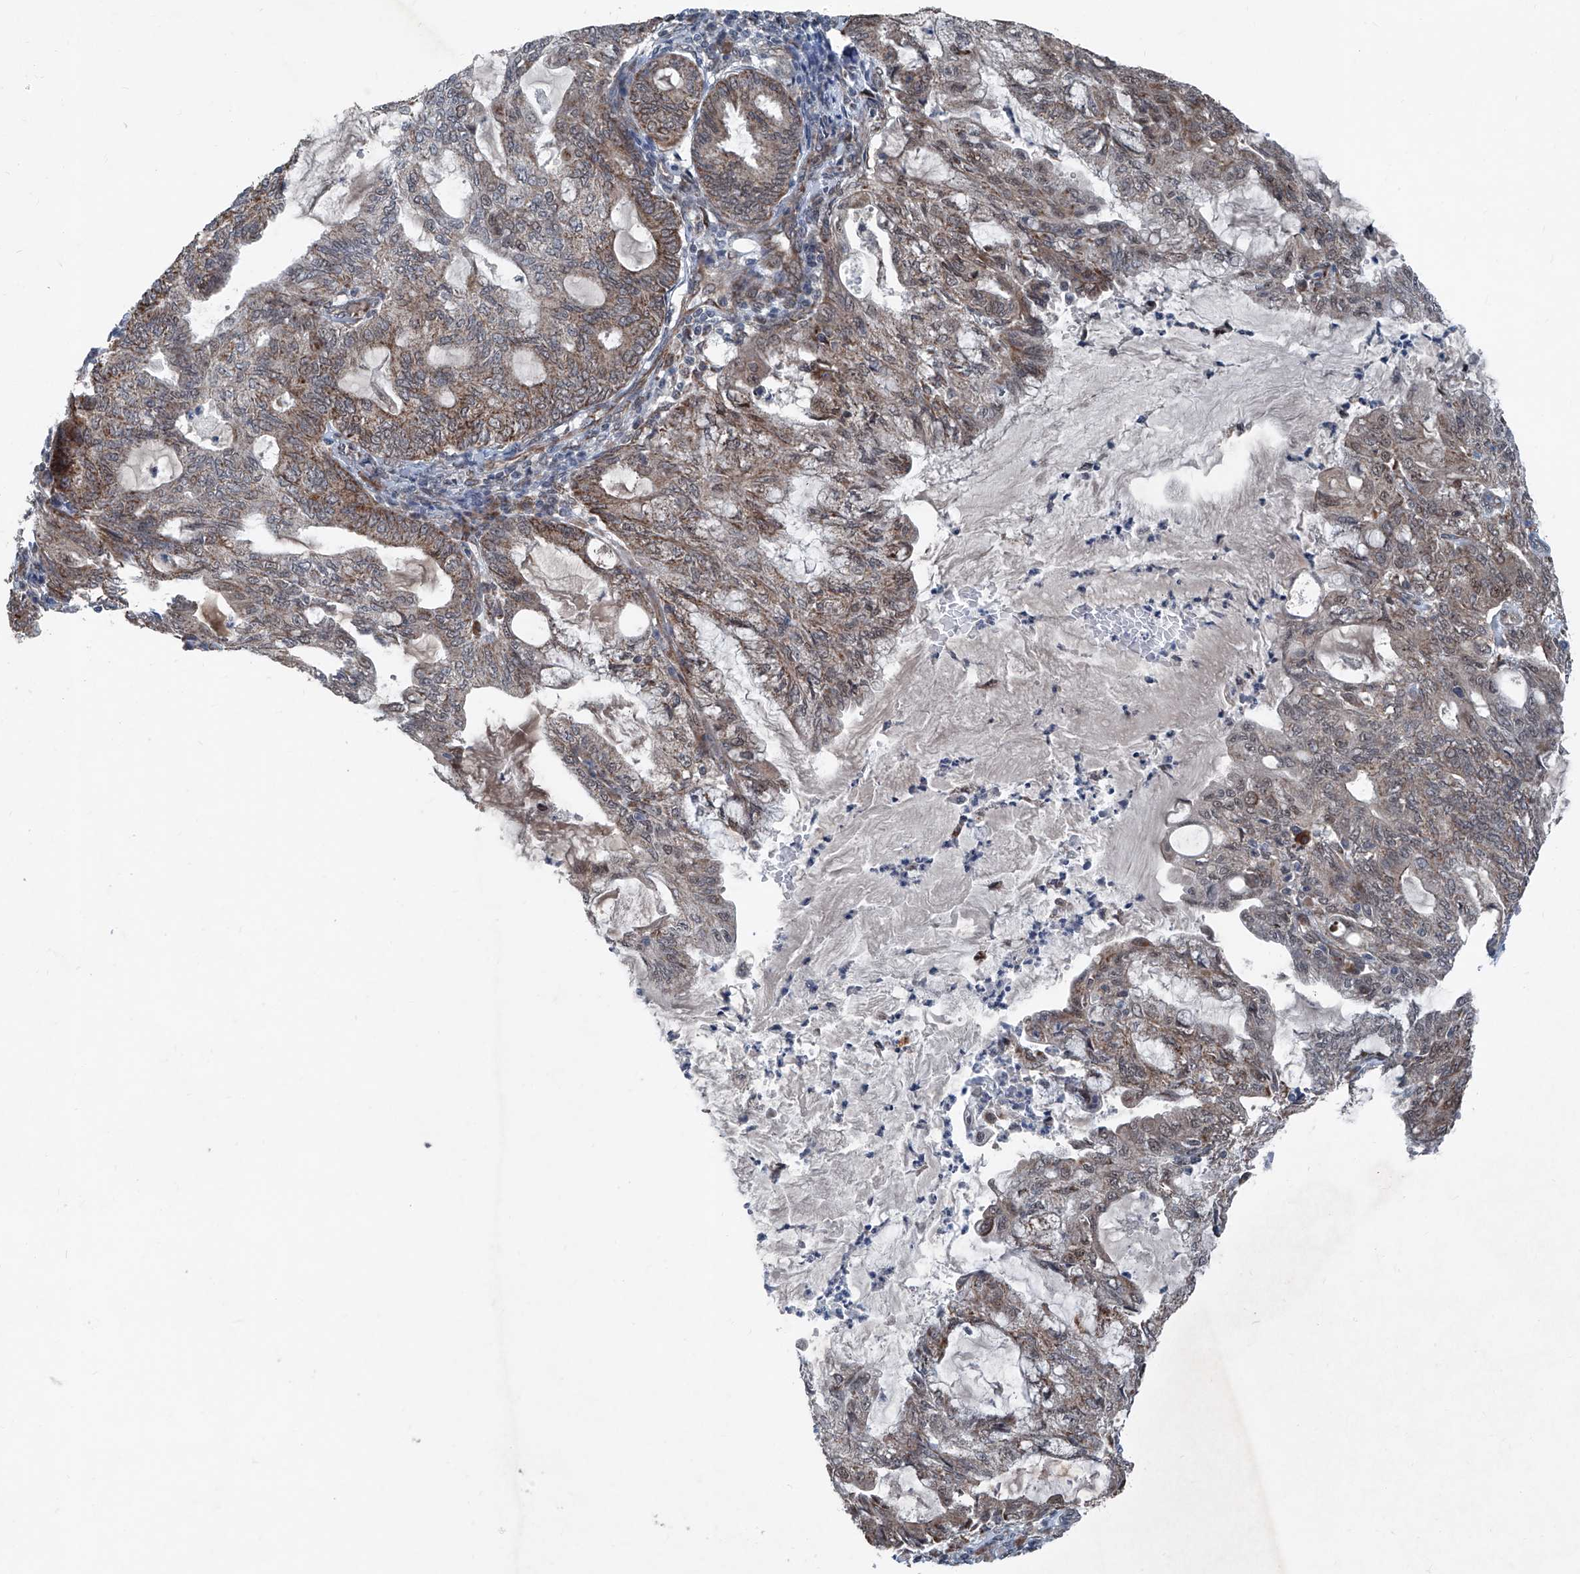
{"staining": {"intensity": "moderate", "quantity": "<25%", "location": "cytoplasmic/membranous"}, "tissue": "endometrial cancer", "cell_type": "Tumor cells", "image_type": "cancer", "snomed": [{"axis": "morphology", "description": "Adenocarcinoma, NOS"}, {"axis": "topography", "description": "Endometrium"}], "caption": "Endometrial cancer stained with a protein marker exhibits moderate staining in tumor cells.", "gene": "COA7", "patient": {"sex": "female", "age": 86}}